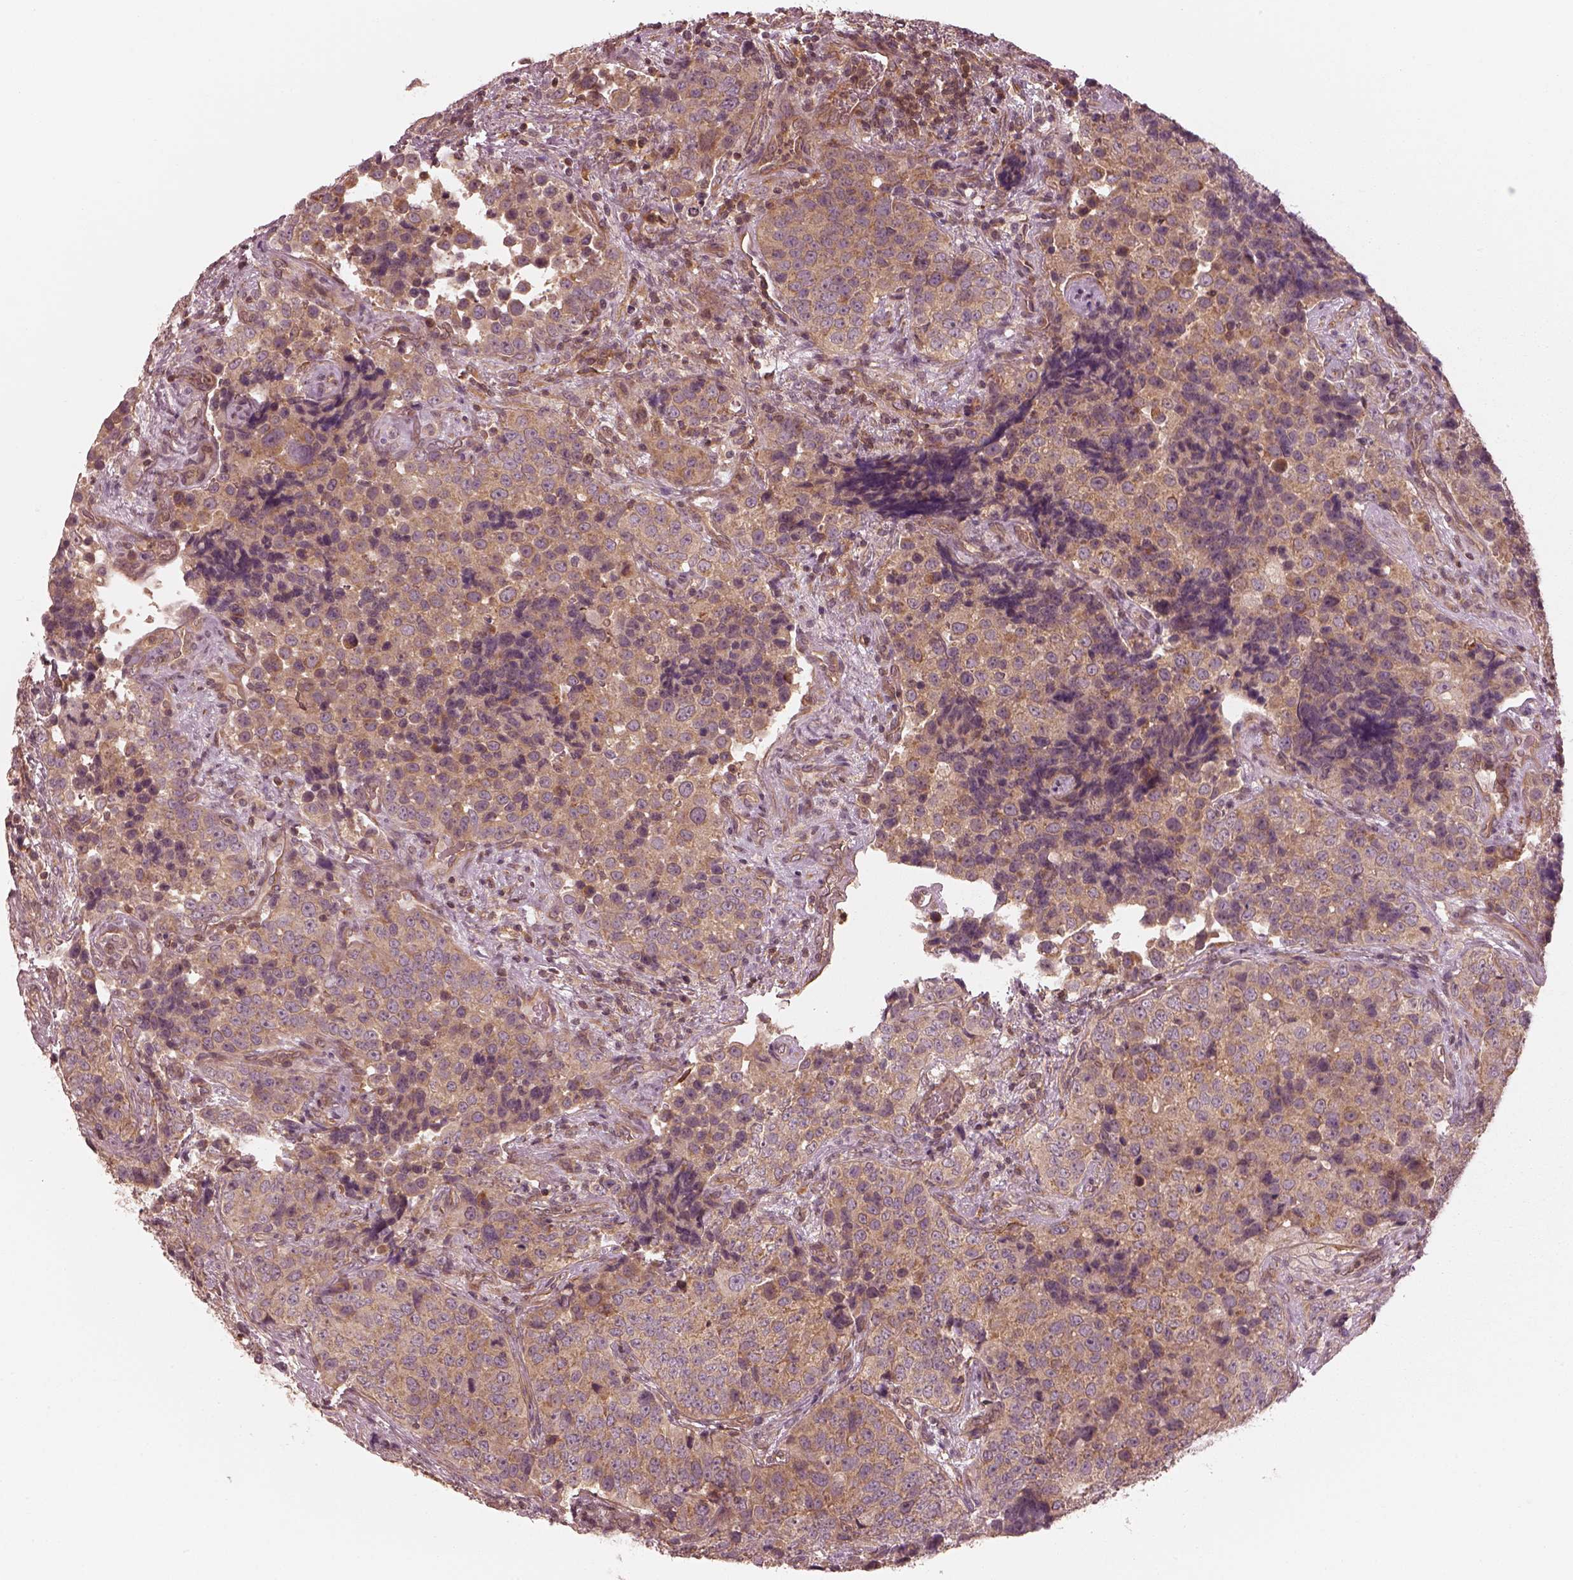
{"staining": {"intensity": "weak", "quantity": ">75%", "location": "cytoplasmic/membranous"}, "tissue": "urothelial cancer", "cell_type": "Tumor cells", "image_type": "cancer", "snomed": [{"axis": "morphology", "description": "Urothelial carcinoma, NOS"}, {"axis": "topography", "description": "Urinary bladder"}], "caption": "Brown immunohistochemical staining in human transitional cell carcinoma shows weak cytoplasmic/membranous positivity in about >75% of tumor cells.", "gene": "FAM107B", "patient": {"sex": "male", "age": 52}}